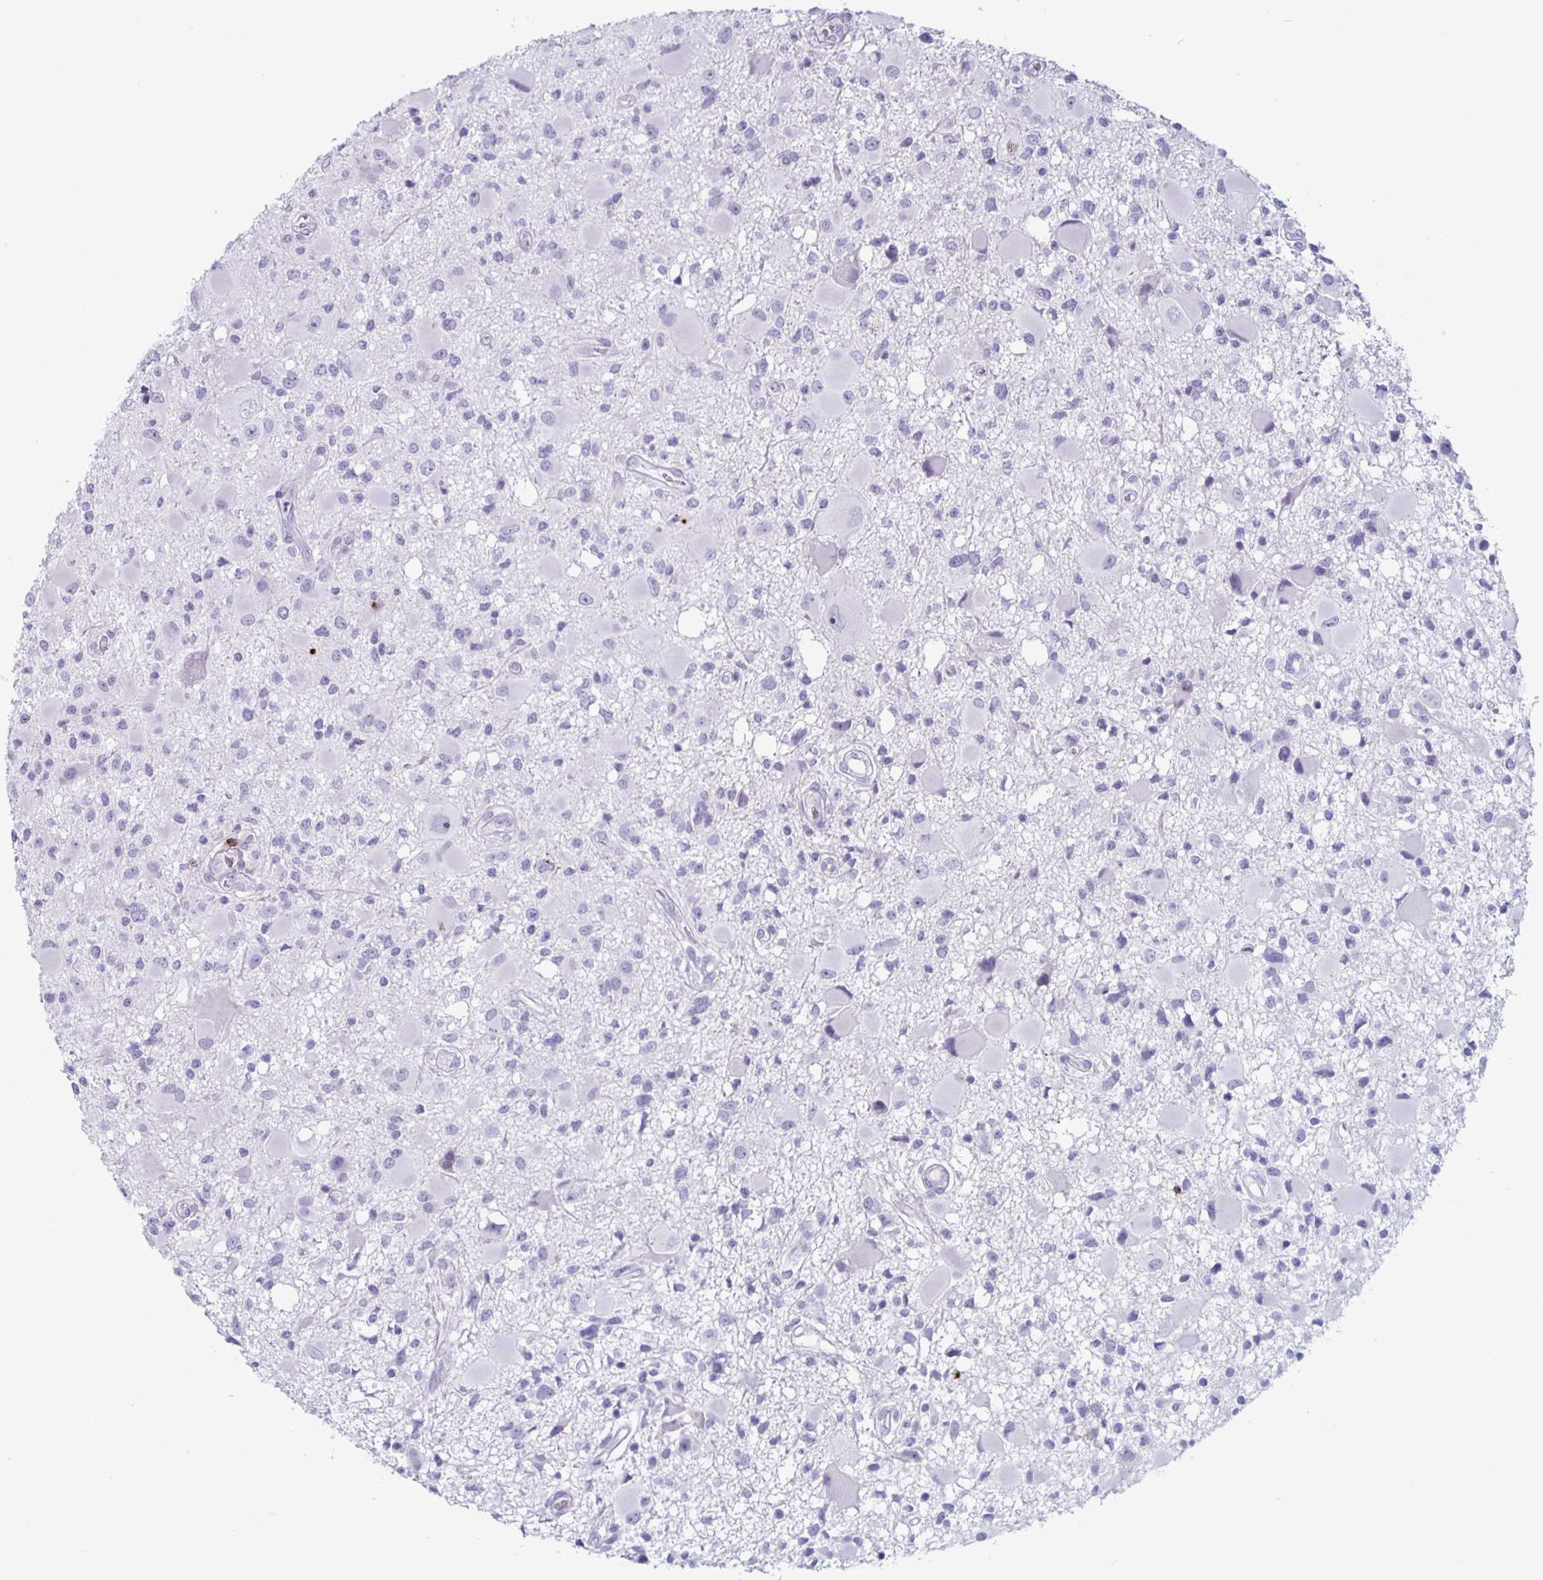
{"staining": {"intensity": "negative", "quantity": "none", "location": "none"}, "tissue": "glioma", "cell_type": "Tumor cells", "image_type": "cancer", "snomed": [{"axis": "morphology", "description": "Glioma, malignant, High grade"}, {"axis": "topography", "description": "Brain"}], "caption": "Tumor cells are negative for brown protein staining in glioma.", "gene": "GZMK", "patient": {"sex": "male", "age": 54}}